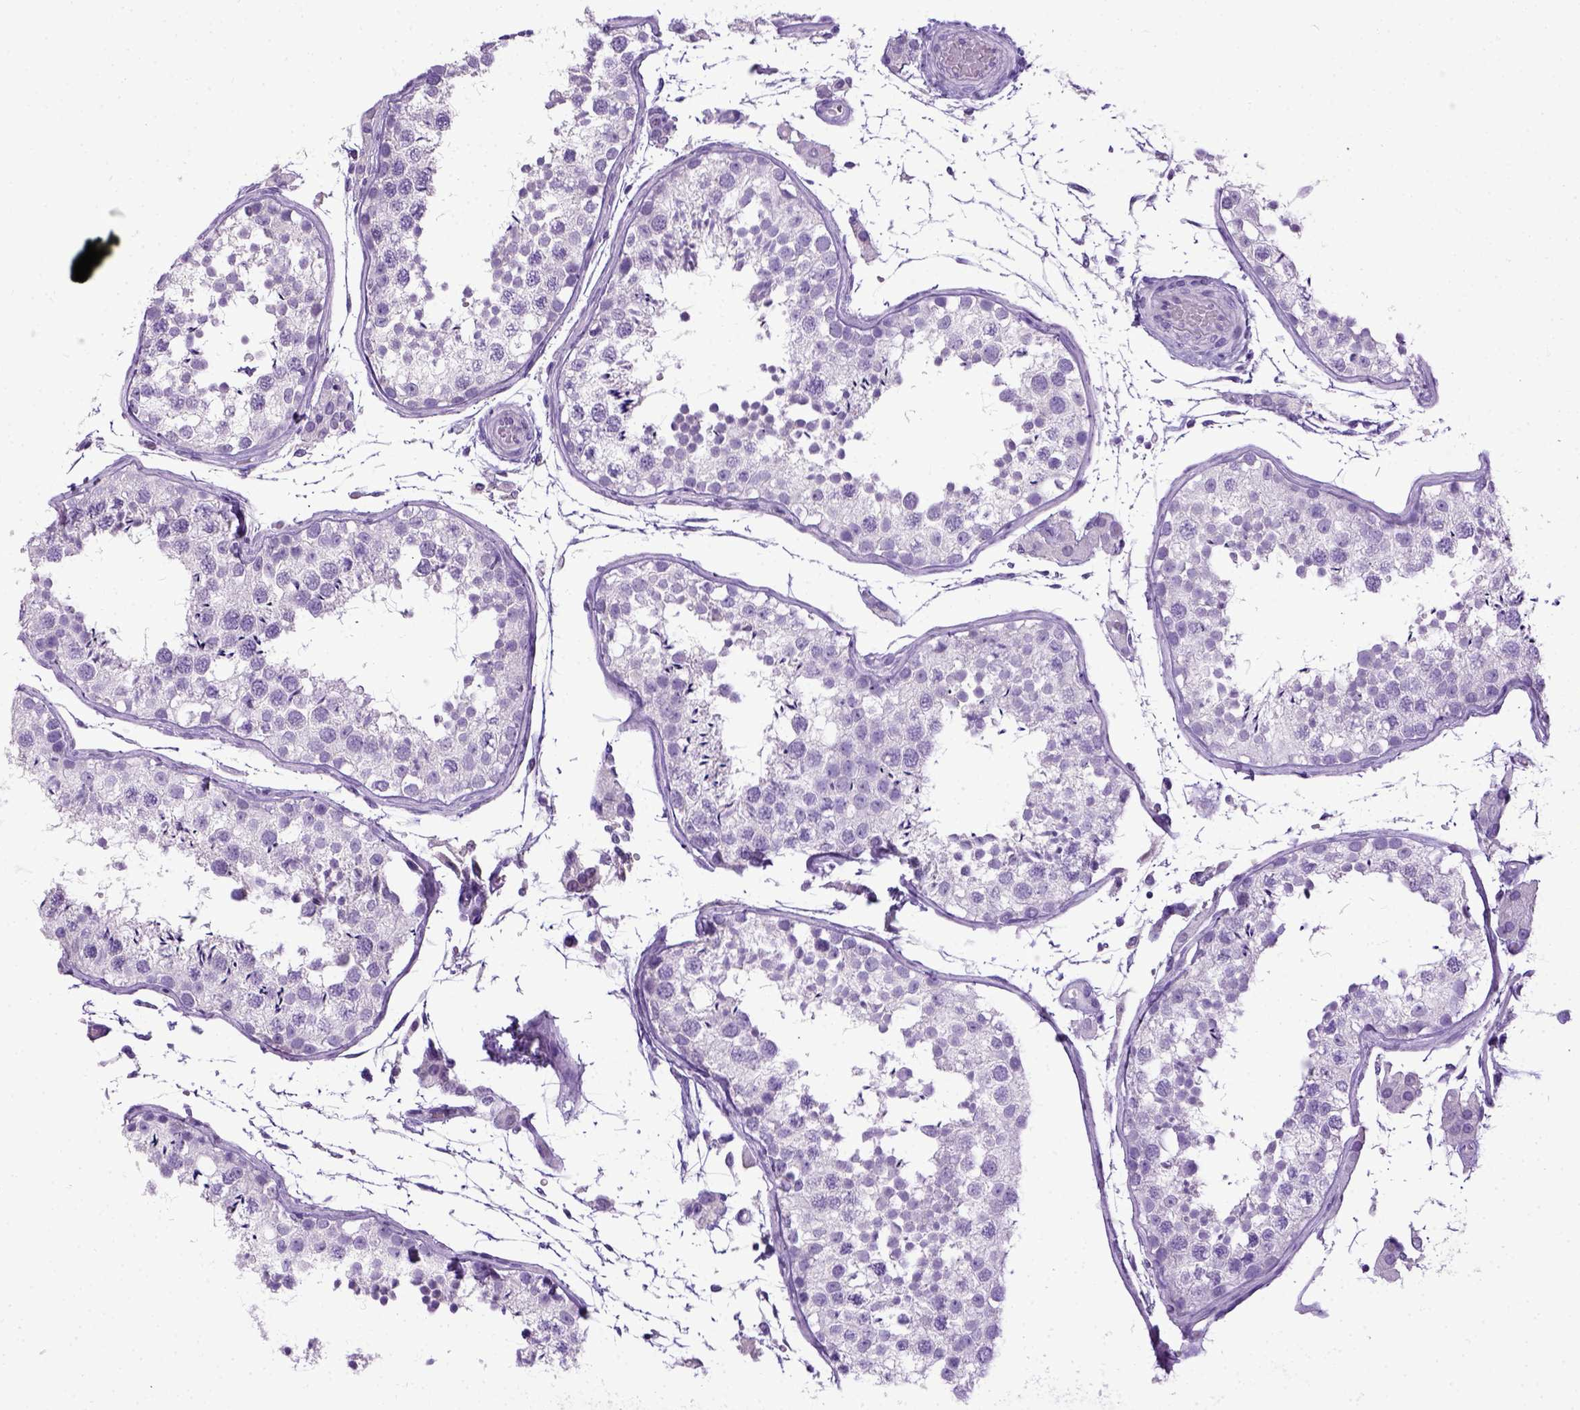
{"staining": {"intensity": "negative", "quantity": "none", "location": "none"}, "tissue": "testis", "cell_type": "Cells in seminiferous ducts", "image_type": "normal", "snomed": [{"axis": "morphology", "description": "Normal tissue, NOS"}, {"axis": "topography", "description": "Testis"}], "caption": "A high-resolution histopathology image shows immunohistochemistry staining of unremarkable testis, which demonstrates no significant staining in cells in seminiferous ducts.", "gene": "CDH1", "patient": {"sex": "male", "age": 29}}